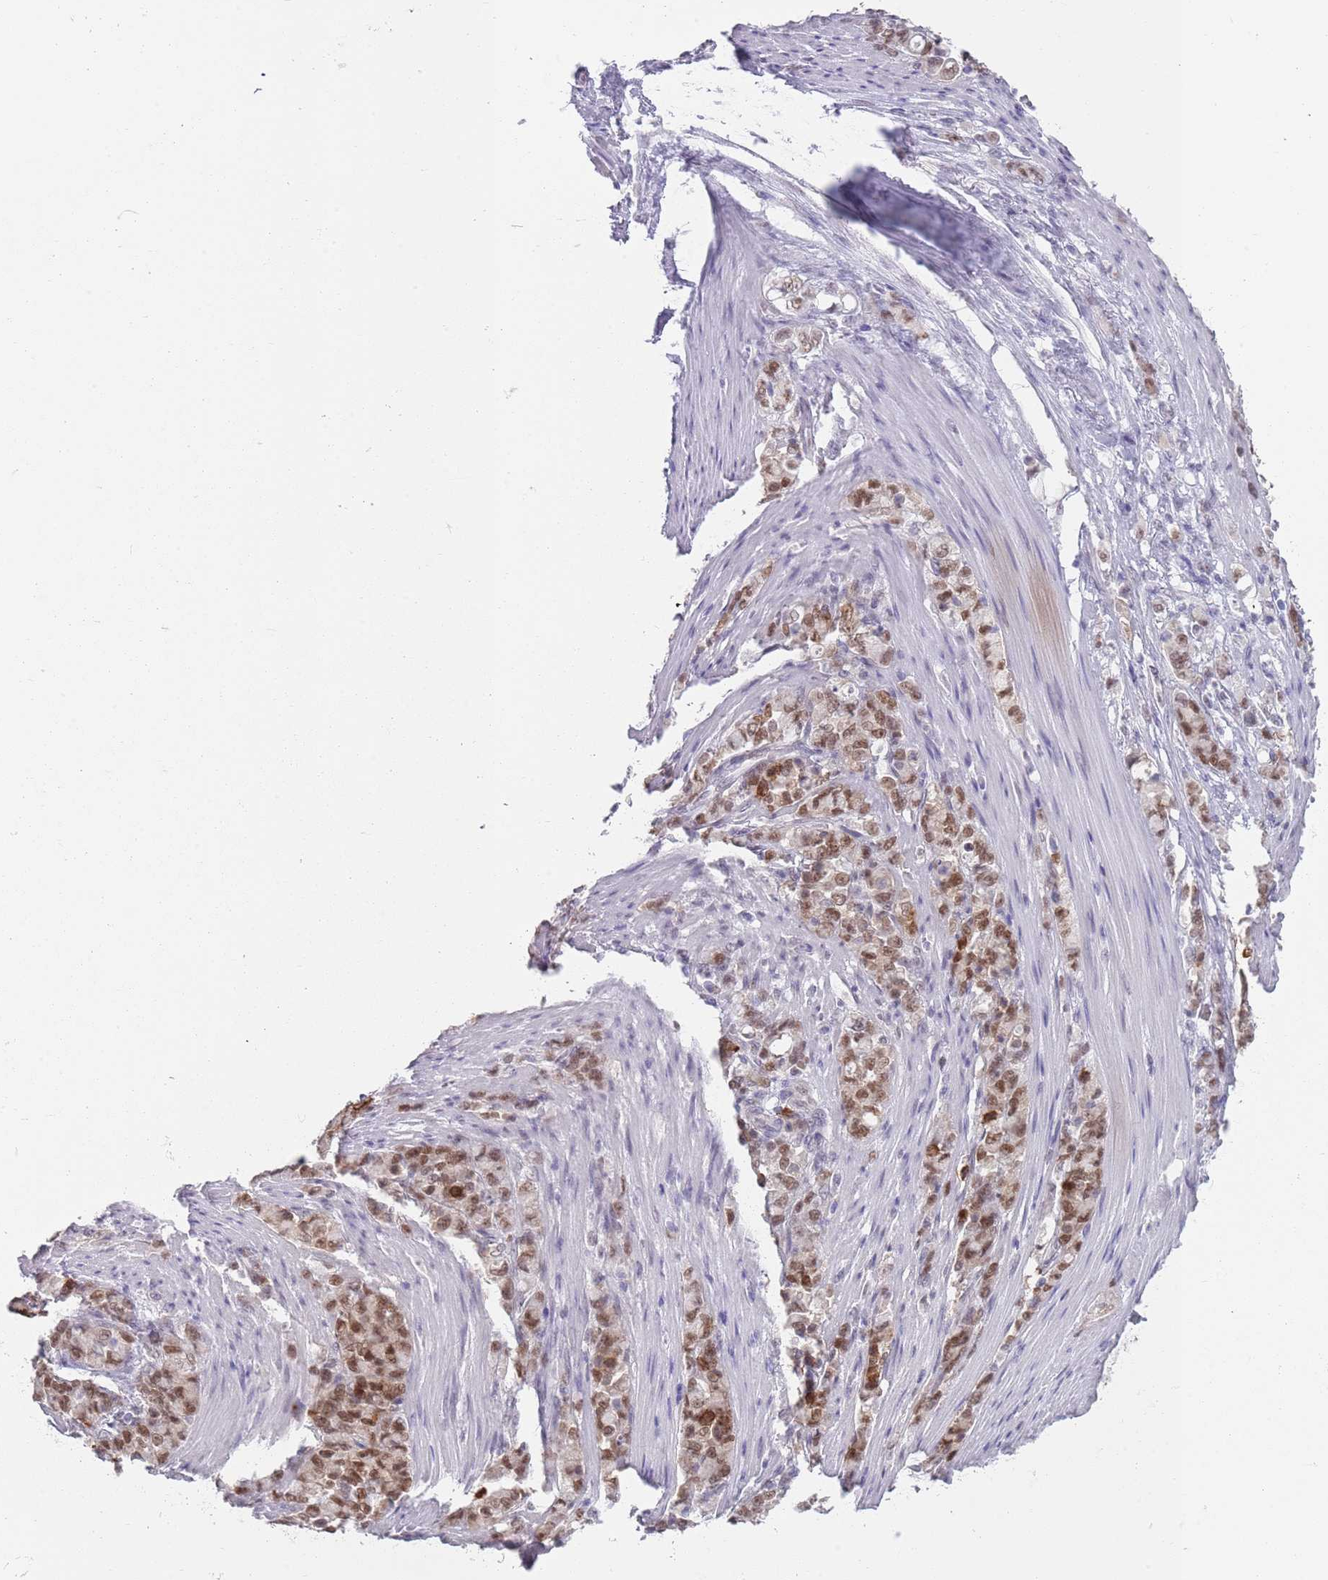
{"staining": {"intensity": "moderate", "quantity": ">75%", "location": "nuclear"}, "tissue": "stomach cancer", "cell_type": "Tumor cells", "image_type": "cancer", "snomed": [{"axis": "morphology", "description": "Normal tissue, NOS"}, {"axis": "morphology", "description": "Adenocarcinoma, NOS"}, {"axis": "topography", "description": "Stomach"}], "caption": "IHC of human stomach cancer exhibits medium levels of moderate nuclear staining in about >75% of tumor cells.", "gene": "SEPHS2", "patient": {"sex": "female", "age": 79}}